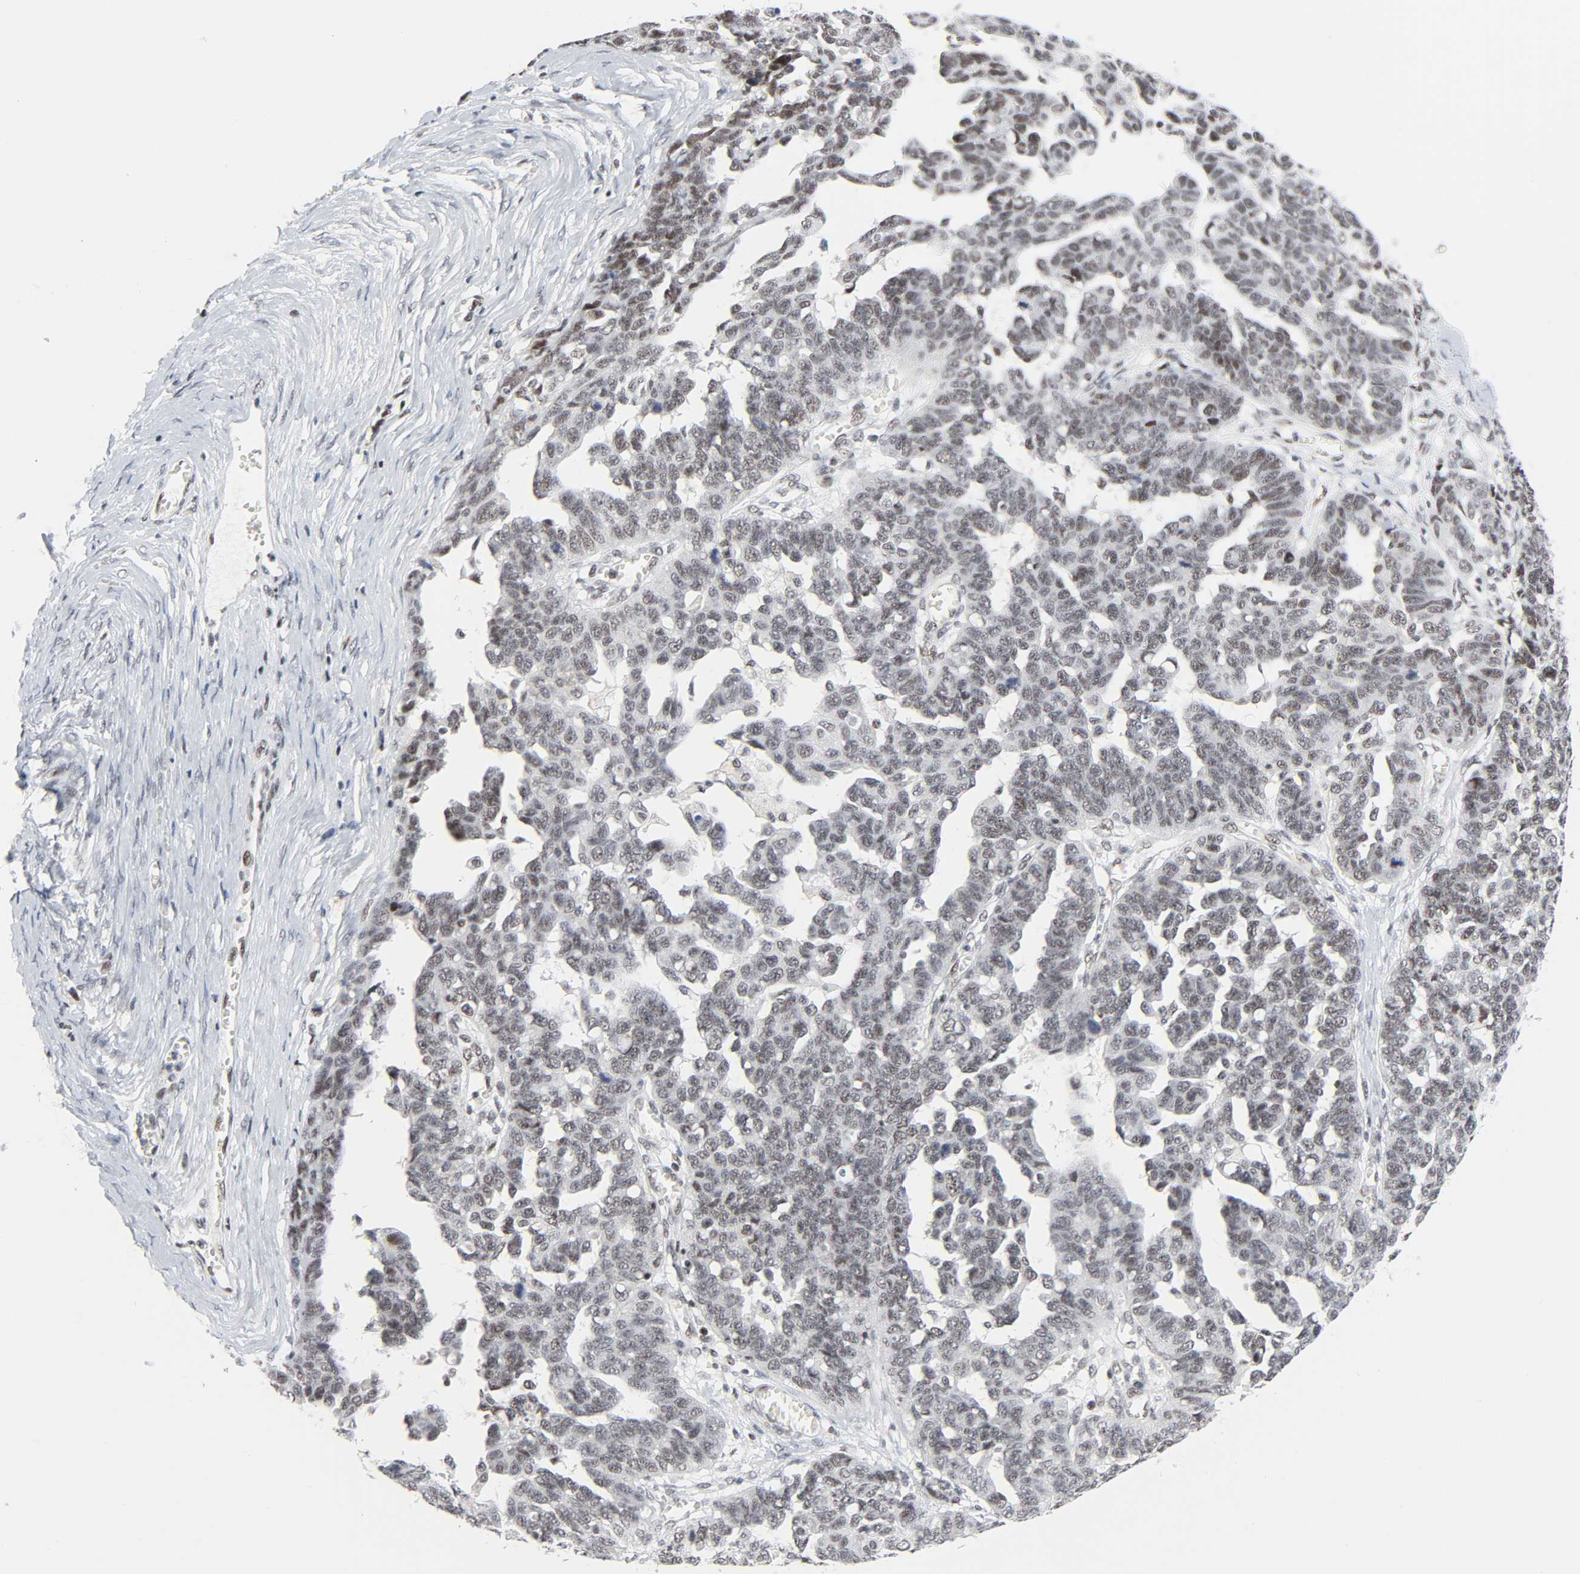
{"staining": {"intensity": "weak", "quantity": ">75%", "location": "nuclear"}, "tissue": "ovarian cancer", "cell_type": "Tumor cells", "image_type": "cancer", "snomed": [{"axis": "morphology", "description": "Cystadenocarcinoma, mucinous, NOS"}, {"axis": "topography", "description": "Ovary"}], "caption": "Approximately >75% of tumor cells in human ovarian mucinous cystadenocarcinoma exhibit weak nuclear protein expression as visualized by brown immunohistochemical staining.", "gene": "GABPA", "patient": {"sex": "female", "age": 39}}